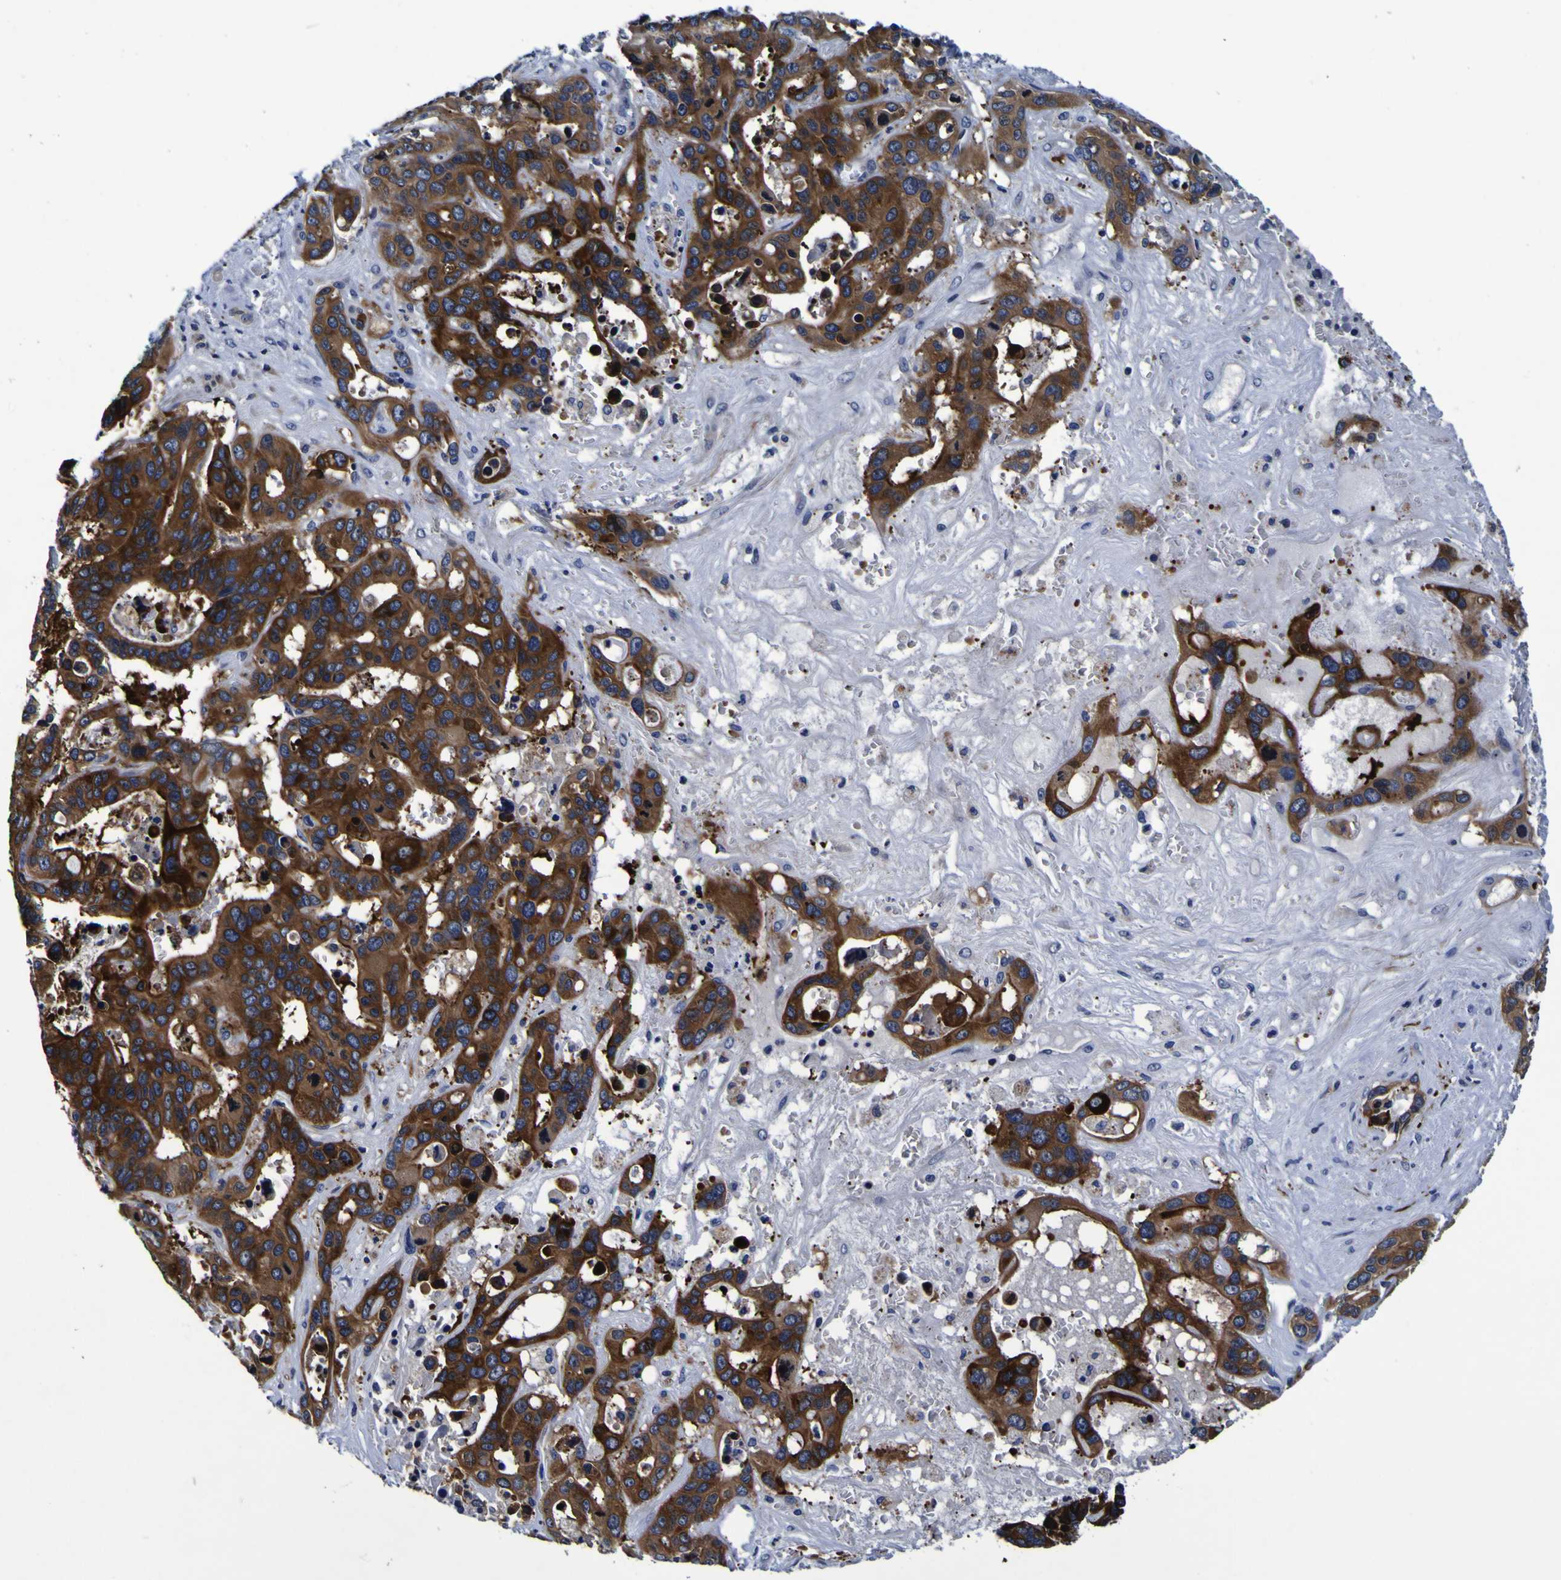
{"staining": {"intensity": "strong", "quantity": ">75%", "location": "cytoplasmic/membranous"}, "tissue": "liver cancer", "cell_type": "Tumor cells", "image_type": "cancer", "snomed": [{"axis": "morphology", "description": "Cholangiocarcinoma"}, {"axis": "topography", "description": "Liver"}], "caption": "The histopathology image displays immunohistochemical staining of liver cholangiocarcinoma. There is strong cytoplasmic/membranous expression is seen in approximately >75% of tumor cells.", "gene": "SORCS1", "patient": {"sex": "female", "age": 65}}